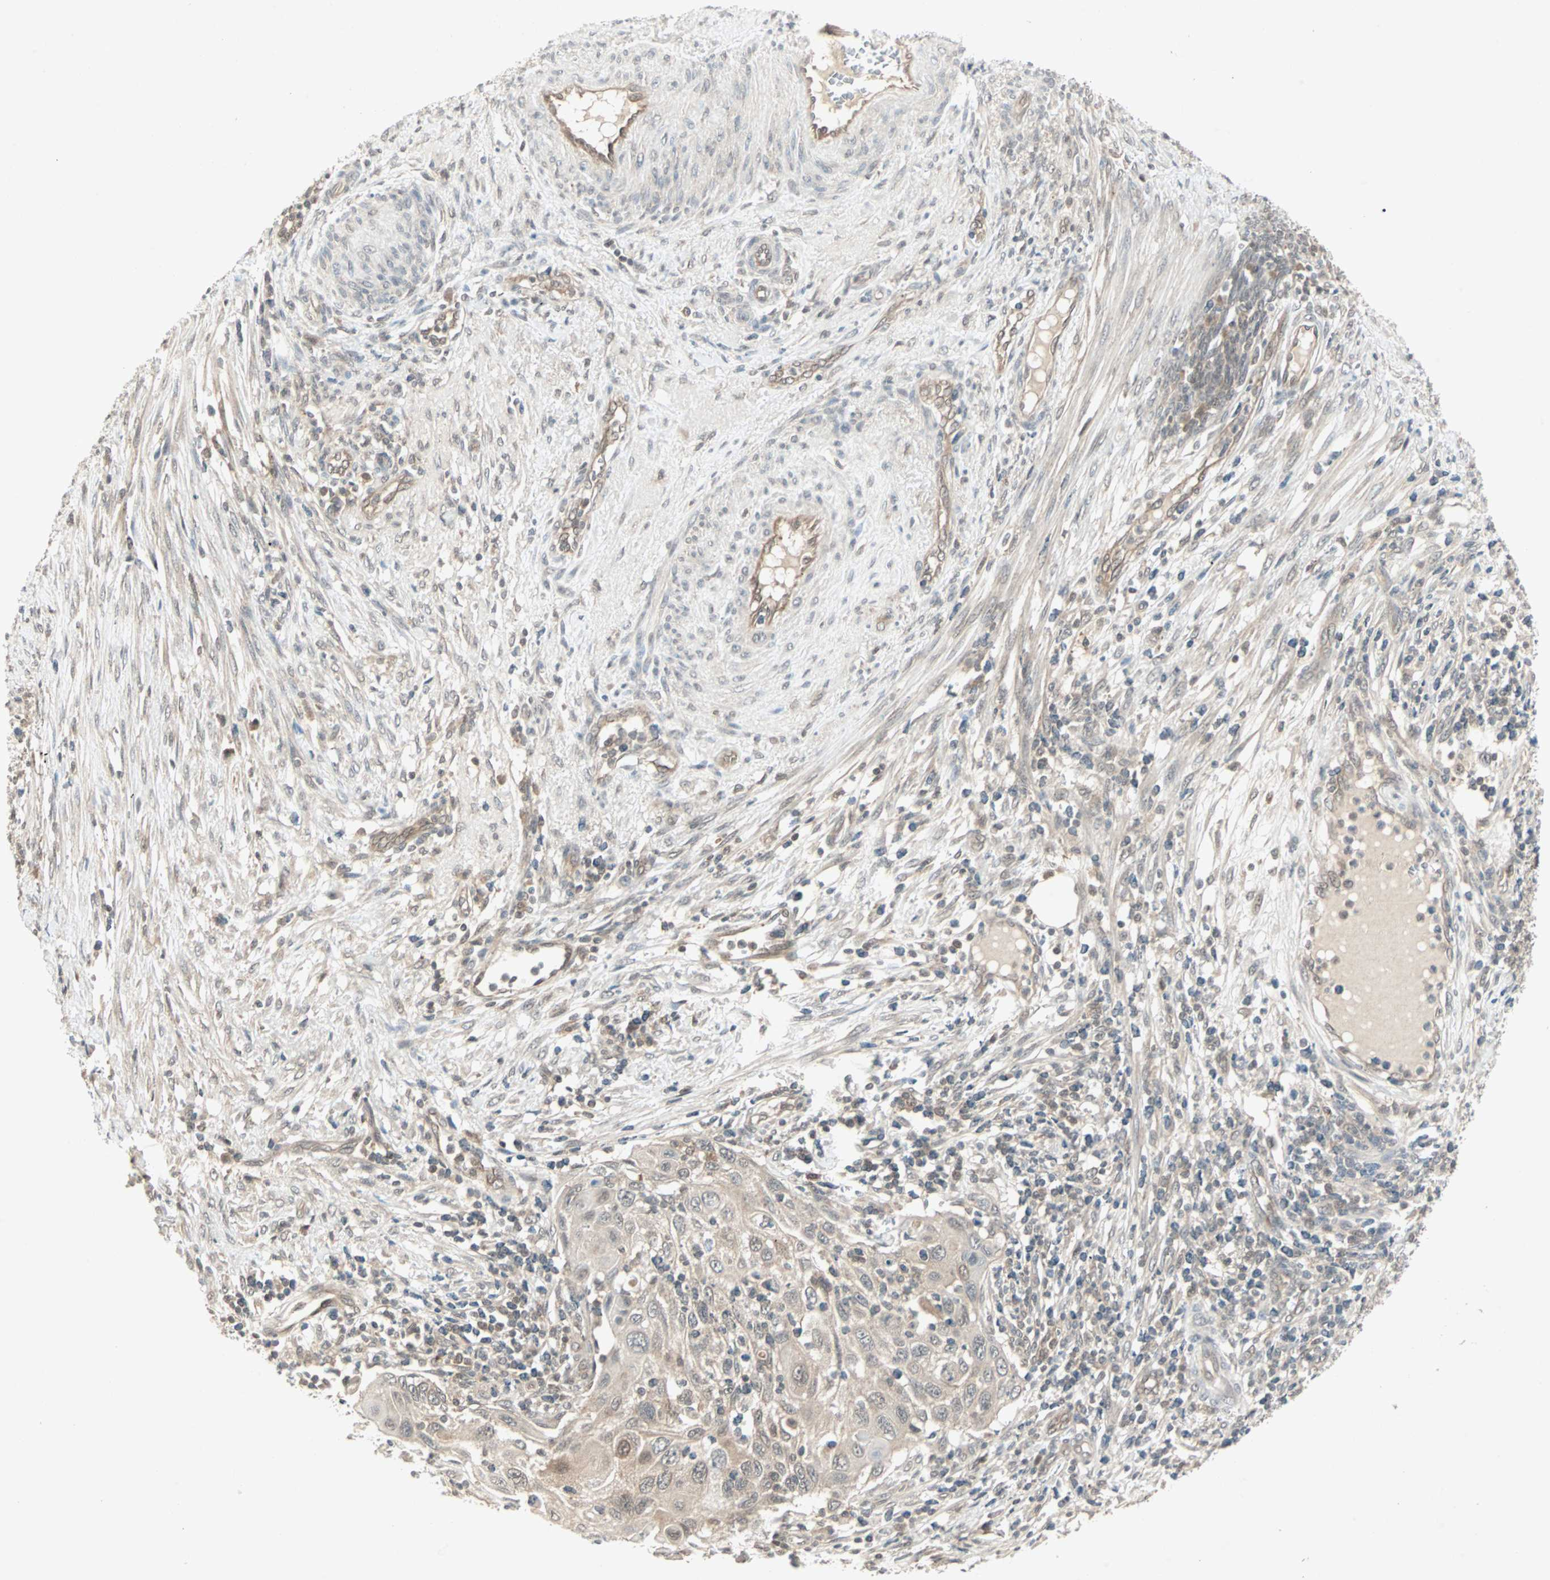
{"staining": {"intensity": "weak", "quantity": "25%-75%", "location": "cytoplasmic/membranous"}, "tissue": "cervical cancer", "cell_type": "Tumor cells", "image_type": "cancer", "snomed": [{"axis": "morphology", "description": "Squamous cell carcinoma, NOS"}, {"axis": "topography", "description": "Cervix"}], "caption": "Weak cytoplasmic/membranous positivity for a protein is seen in approximately 25%-75% of tumor cells of cervical squamous cell carcinoma using immunohistochemistry.", "gene": "PTPA", "patient": {"sex": "female", "age": 70}}